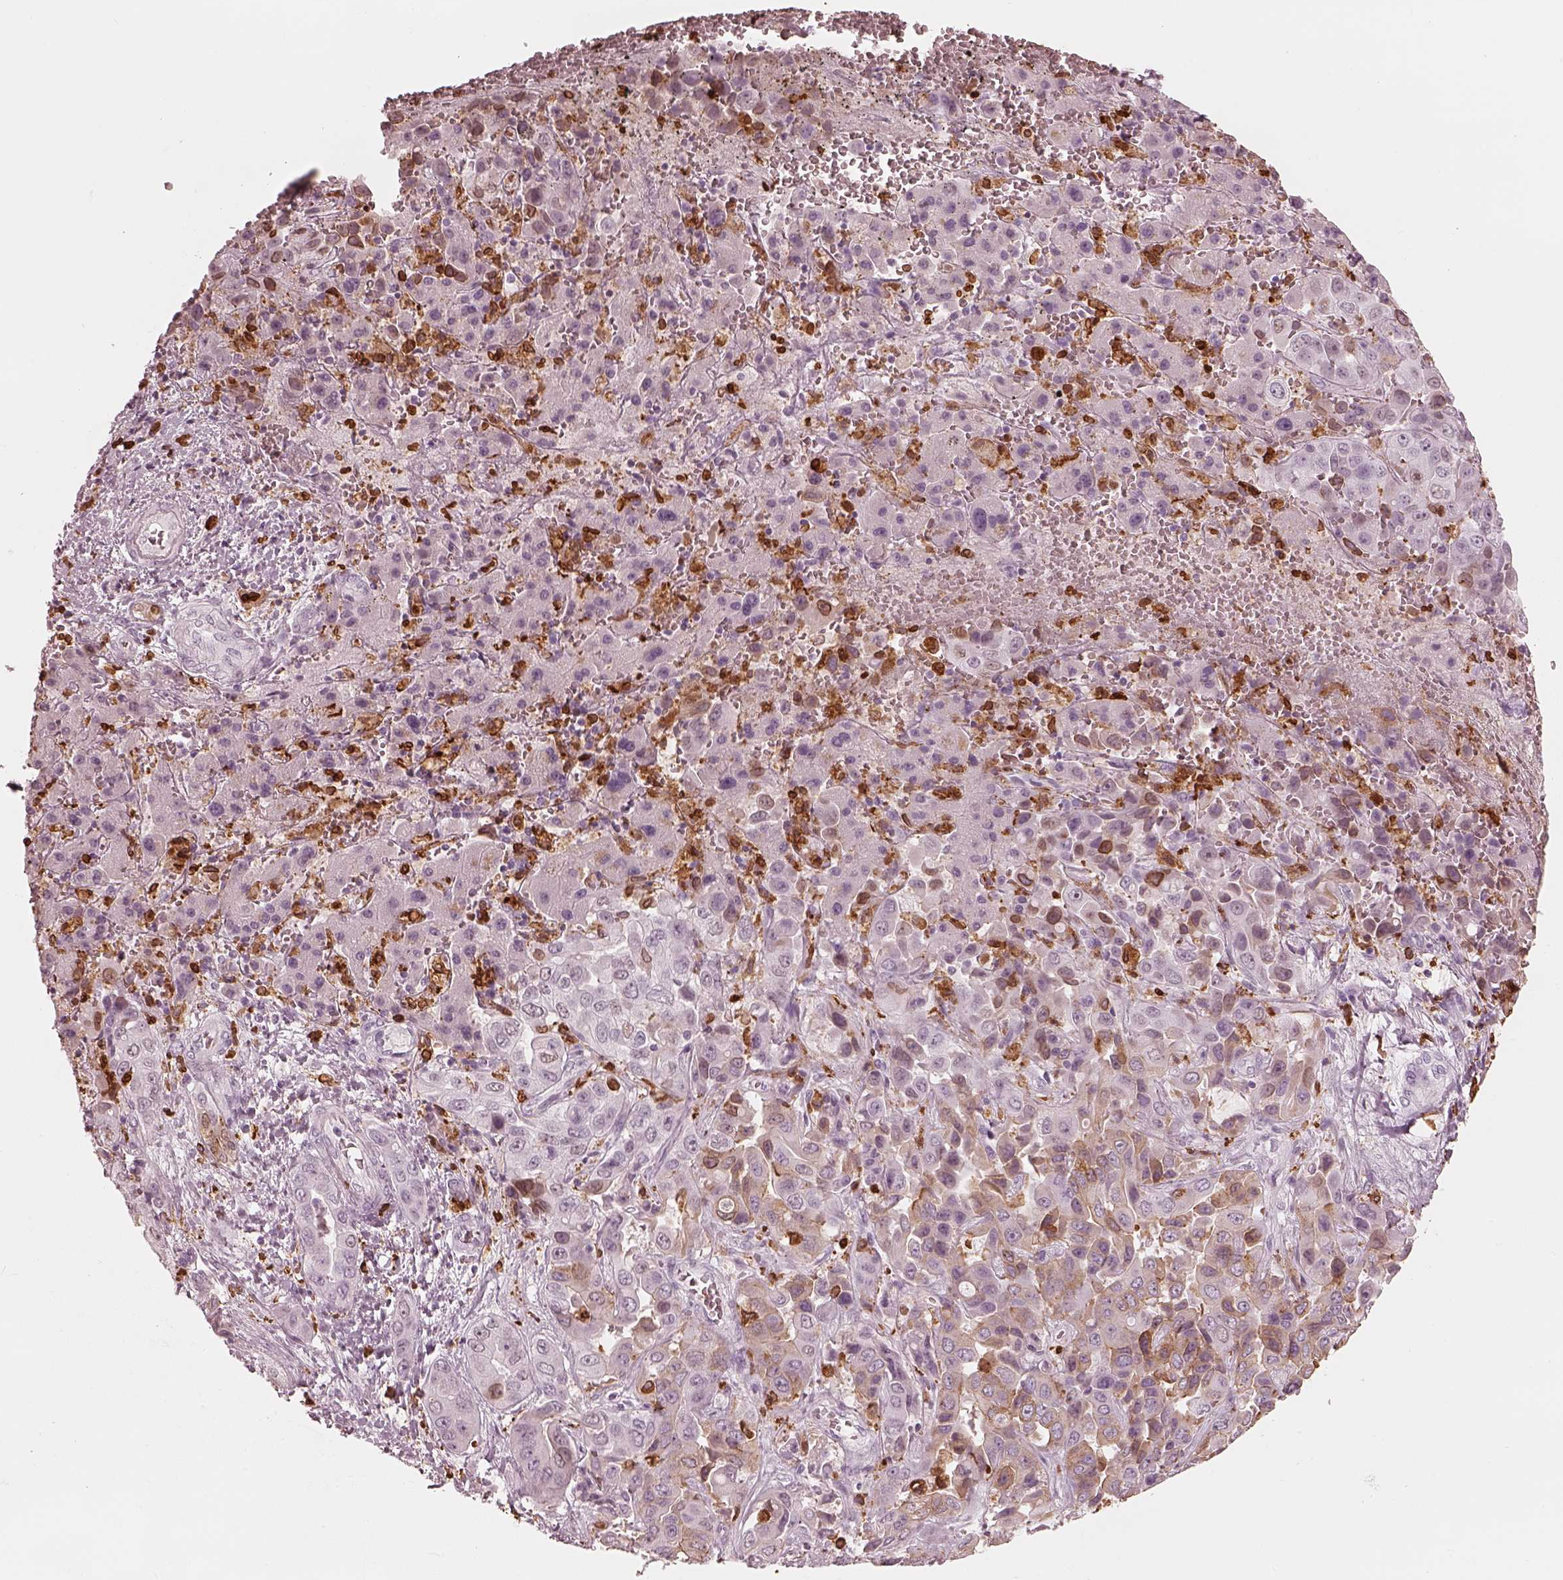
{"staining": {"intensity": "weak", "quantity": "<25%", "location": "cytoplasmic/membranous"}, "tissue": "liver cancer", "cell_type": "Tumor cells", "image_type": "cancer", "snomed": [{"axis": "morphology", "description": "Cholangiocarcinoma"}, {"axis": "topography", "description": "Liver"}], "caption": "Immunohistochemistry photomicrograph of human liver cancer stained for a protein (brown), which exhibits no positivity in tumor cells.", "gene": "ALOX5", "patient": {"sex": "female", "age": 52}}